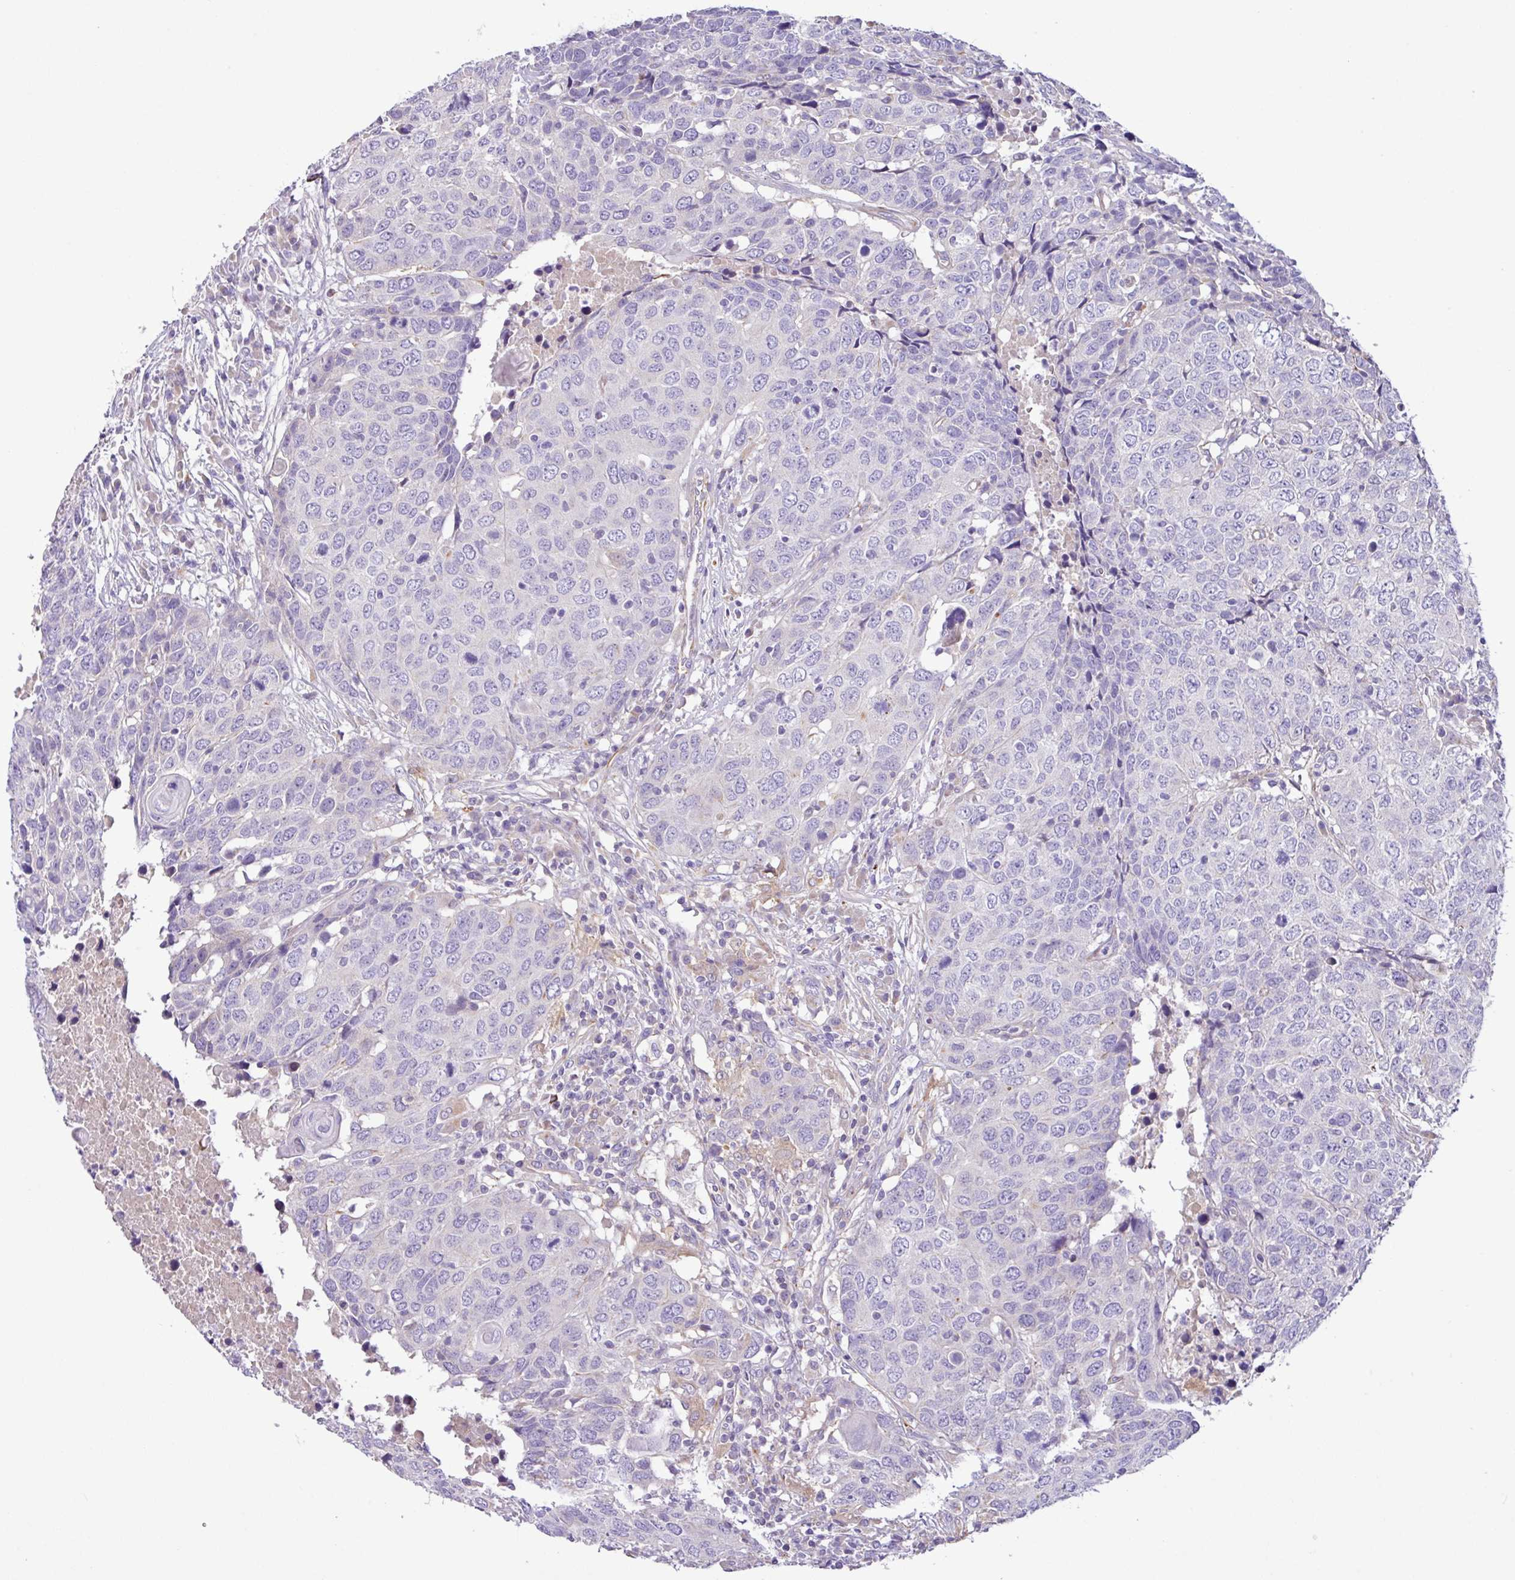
{"staining": {"intensity": "negative", "quantity": "none", "location": "none"}, "tissue": "head and neck cancer", "cell_type": "Tumor cells", "image_type": "cancer", "snomed": [{"axis": "morphology", "description": "Squamous cell carcinoma, NOS"}, {"axis": "topography", "description": "Head-Neck"}], "caption": "This is an IHC histopathology image of head and neck cancer. There is no staining in tumor cells.", "gene": "MRM2", "patient": {"sex": "male", "age": 66}}